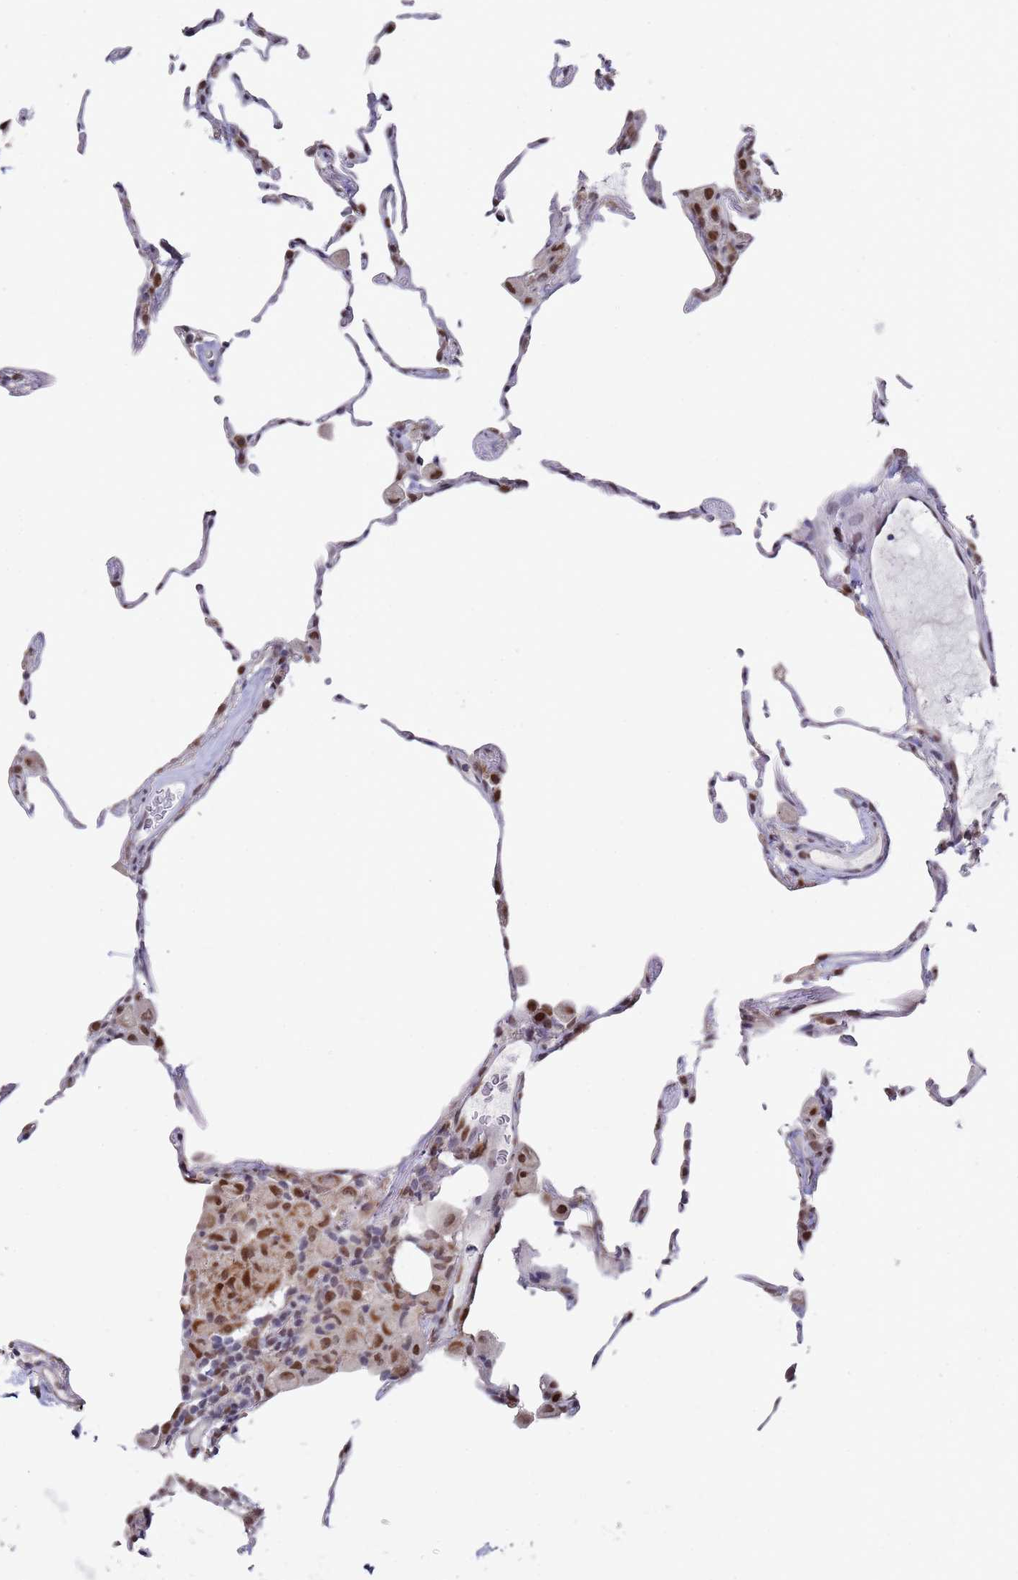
{"staining": {"intensity": "moderate", "quantity": "25%-75%", "location": "nuclear"}, "tissue": "lung", "cell_type": "Alveolar cells", "image_type": "normal", "snomed": [{"axis": "morphology", "description": "Normal tissue, NOS"}, {"axis": "topography", "description": "Lung"}], "caption": "Unremarkable lung was stained to show a protein in brown. There is medium levels of moderate nuclear positivity in about 25%-75% of alveolar cells.", "gene": "COPS6", "patient": {"sex": "female", "age": 57}}